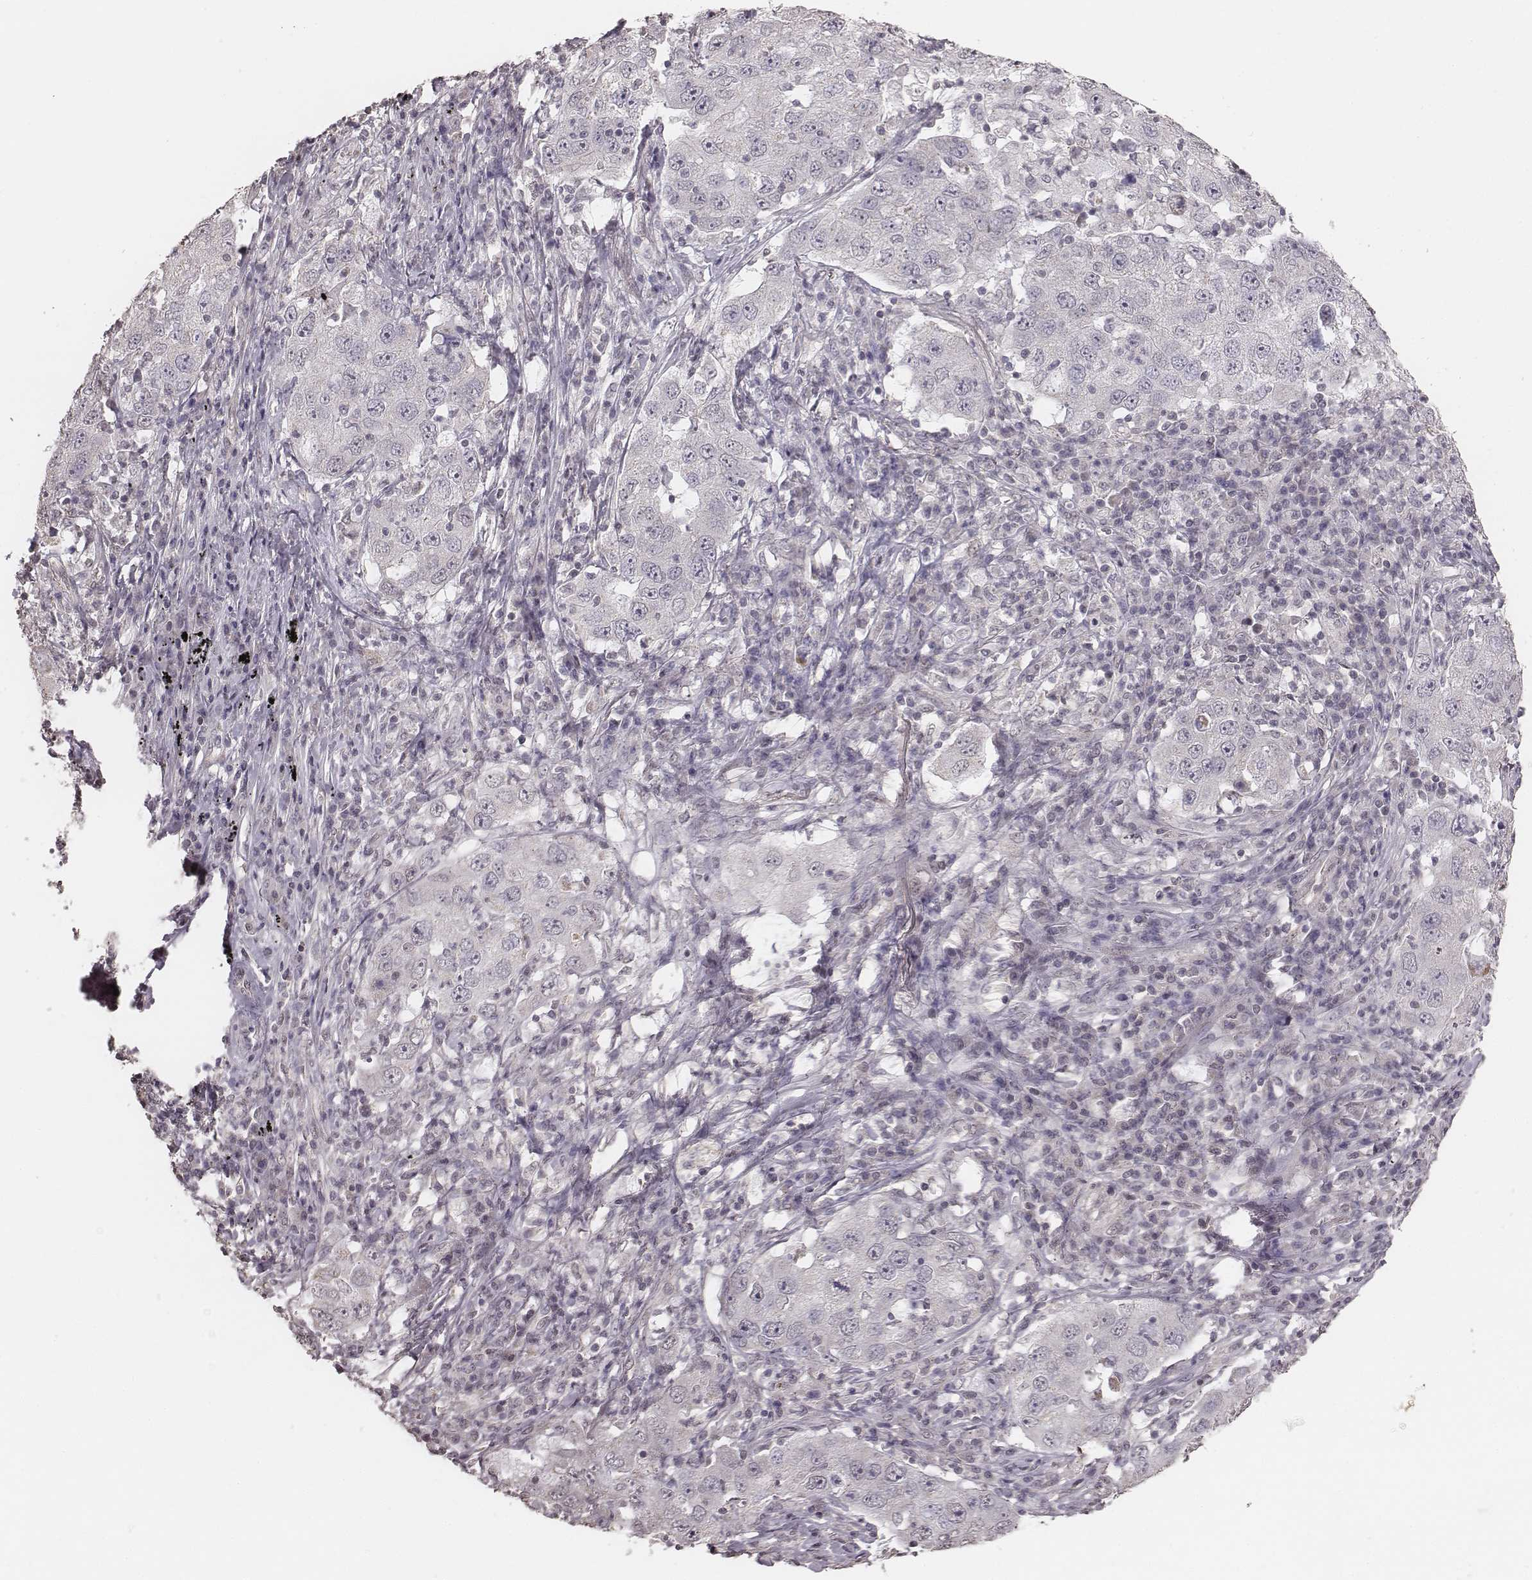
{"staining": {"intensity": "negative", "quantity": "none", "location": "none"}, "tissue": "lung cancer", "cell_type": "Tumor cells", "image_type": "cancer", "snomed": [{"axis": "morphology", "description": "Adenocarcinoma, NOS"}, {"axis": "topography", "description": "Lung"}], "caption": "Immunohistochemistry micrograph of neoplastic tissue: human lung cancer stained with DAB displays no significant protein expression in tumor cells.", "gene": "SLC7A4", "patient": {"sex": "male", "age": 73}}